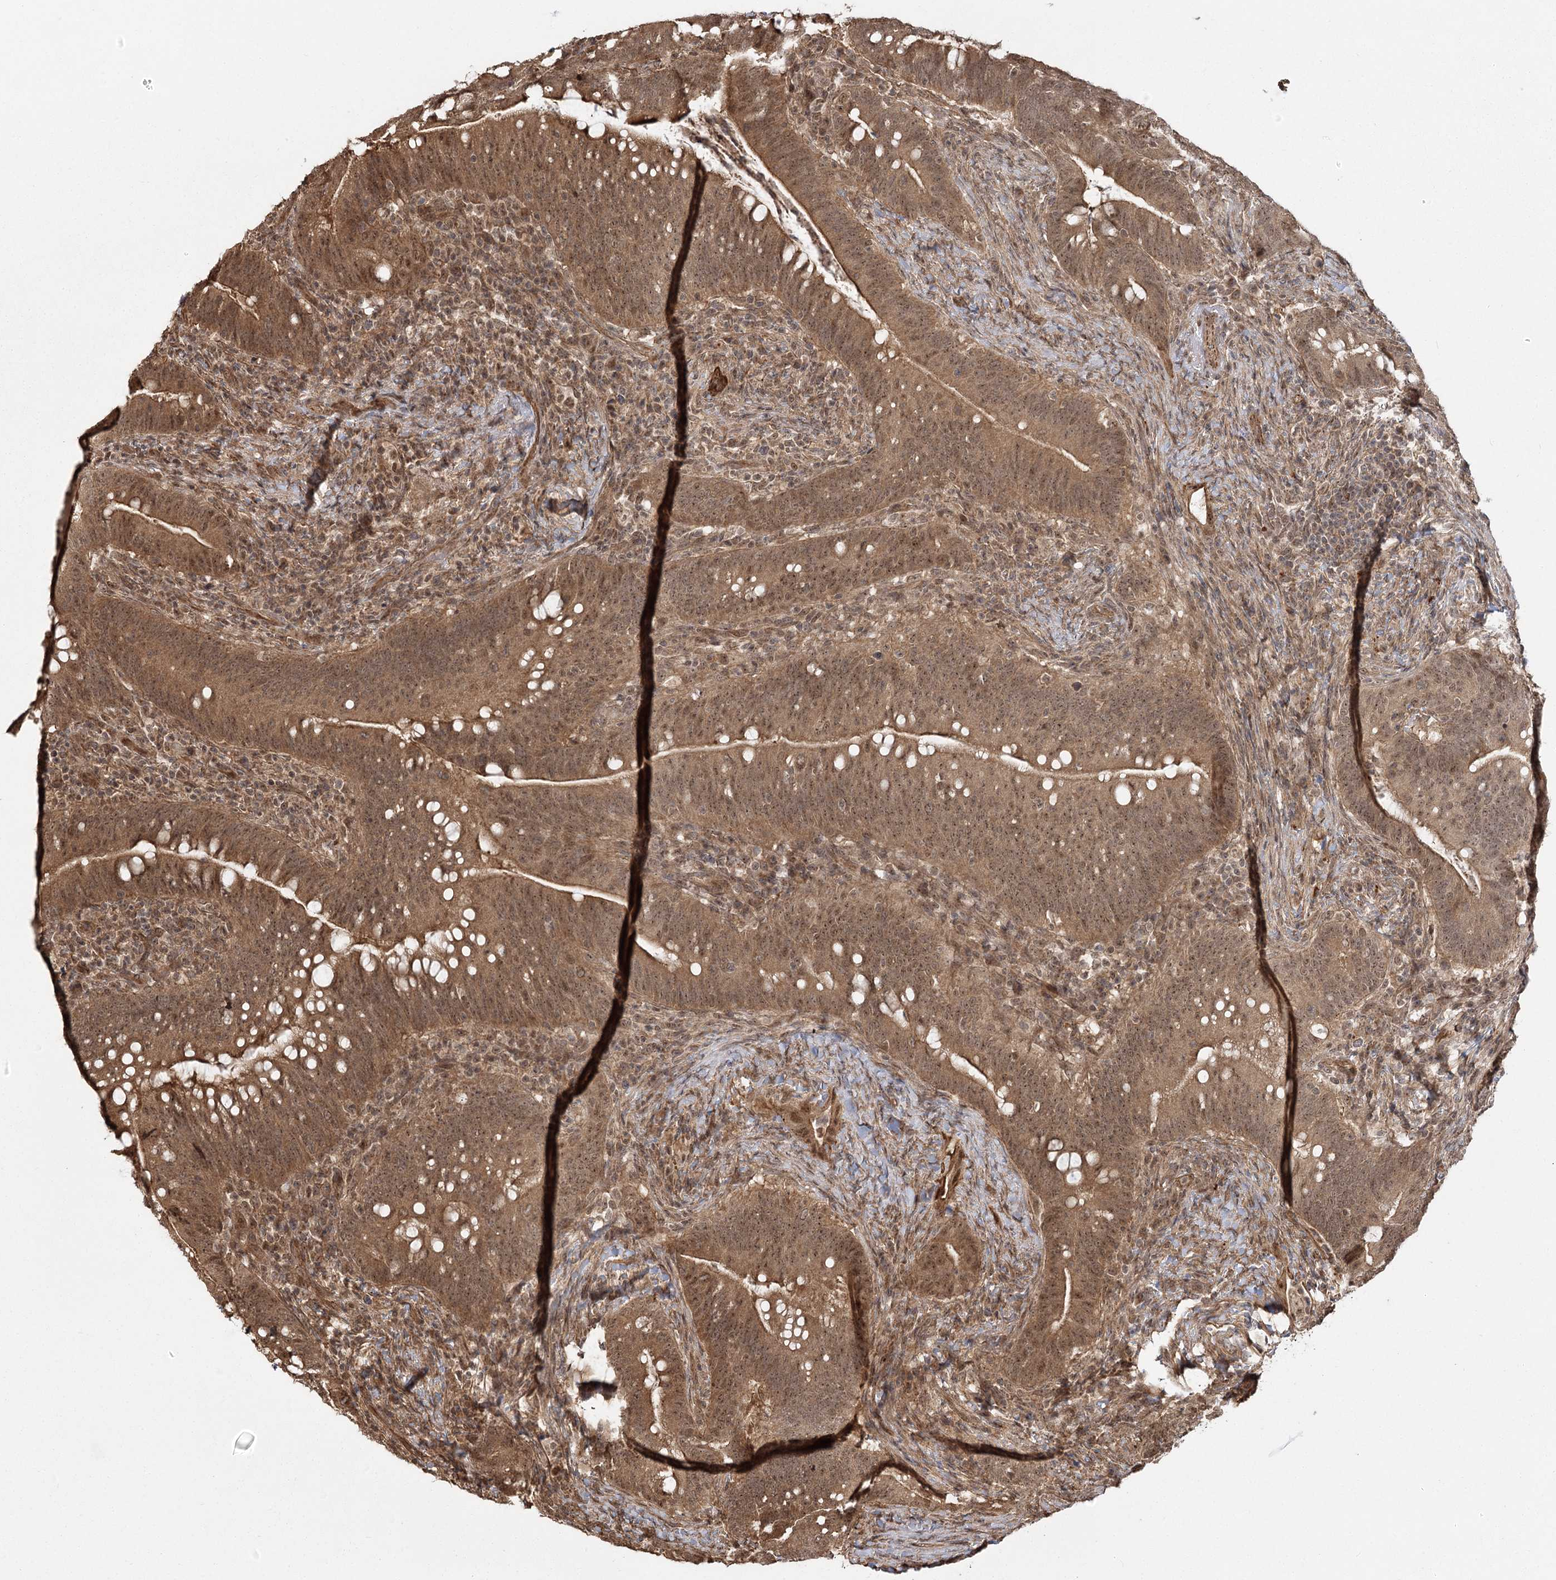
{"staining": {"intensity": "moderate", "quantity": ">75%", "location": "cytoplasmic/membranous,nuclear"}, "tissue": "colorectal cancer", "cell_type": "Tumor cells", "image_type": "cancer", "snomed": [{"axis": "morphology", "description": "Adenocarcinoma, NOS"}, {"axis": "topography", "description": "Colon"}], "caption": "IHC photomicrograph of neoplastic tissue: human colorectal adenocarcinoma stained using IHC demonstrates medium levels of moderate protein expression localized specifically in the cytoplasmic/membranous and nuclear of tumor cells, appearing as a cytoplasmic/membranous and nuclear brown color.", "gene": "R3HDM2", "patient": {"sex": "female", "age": 66}}